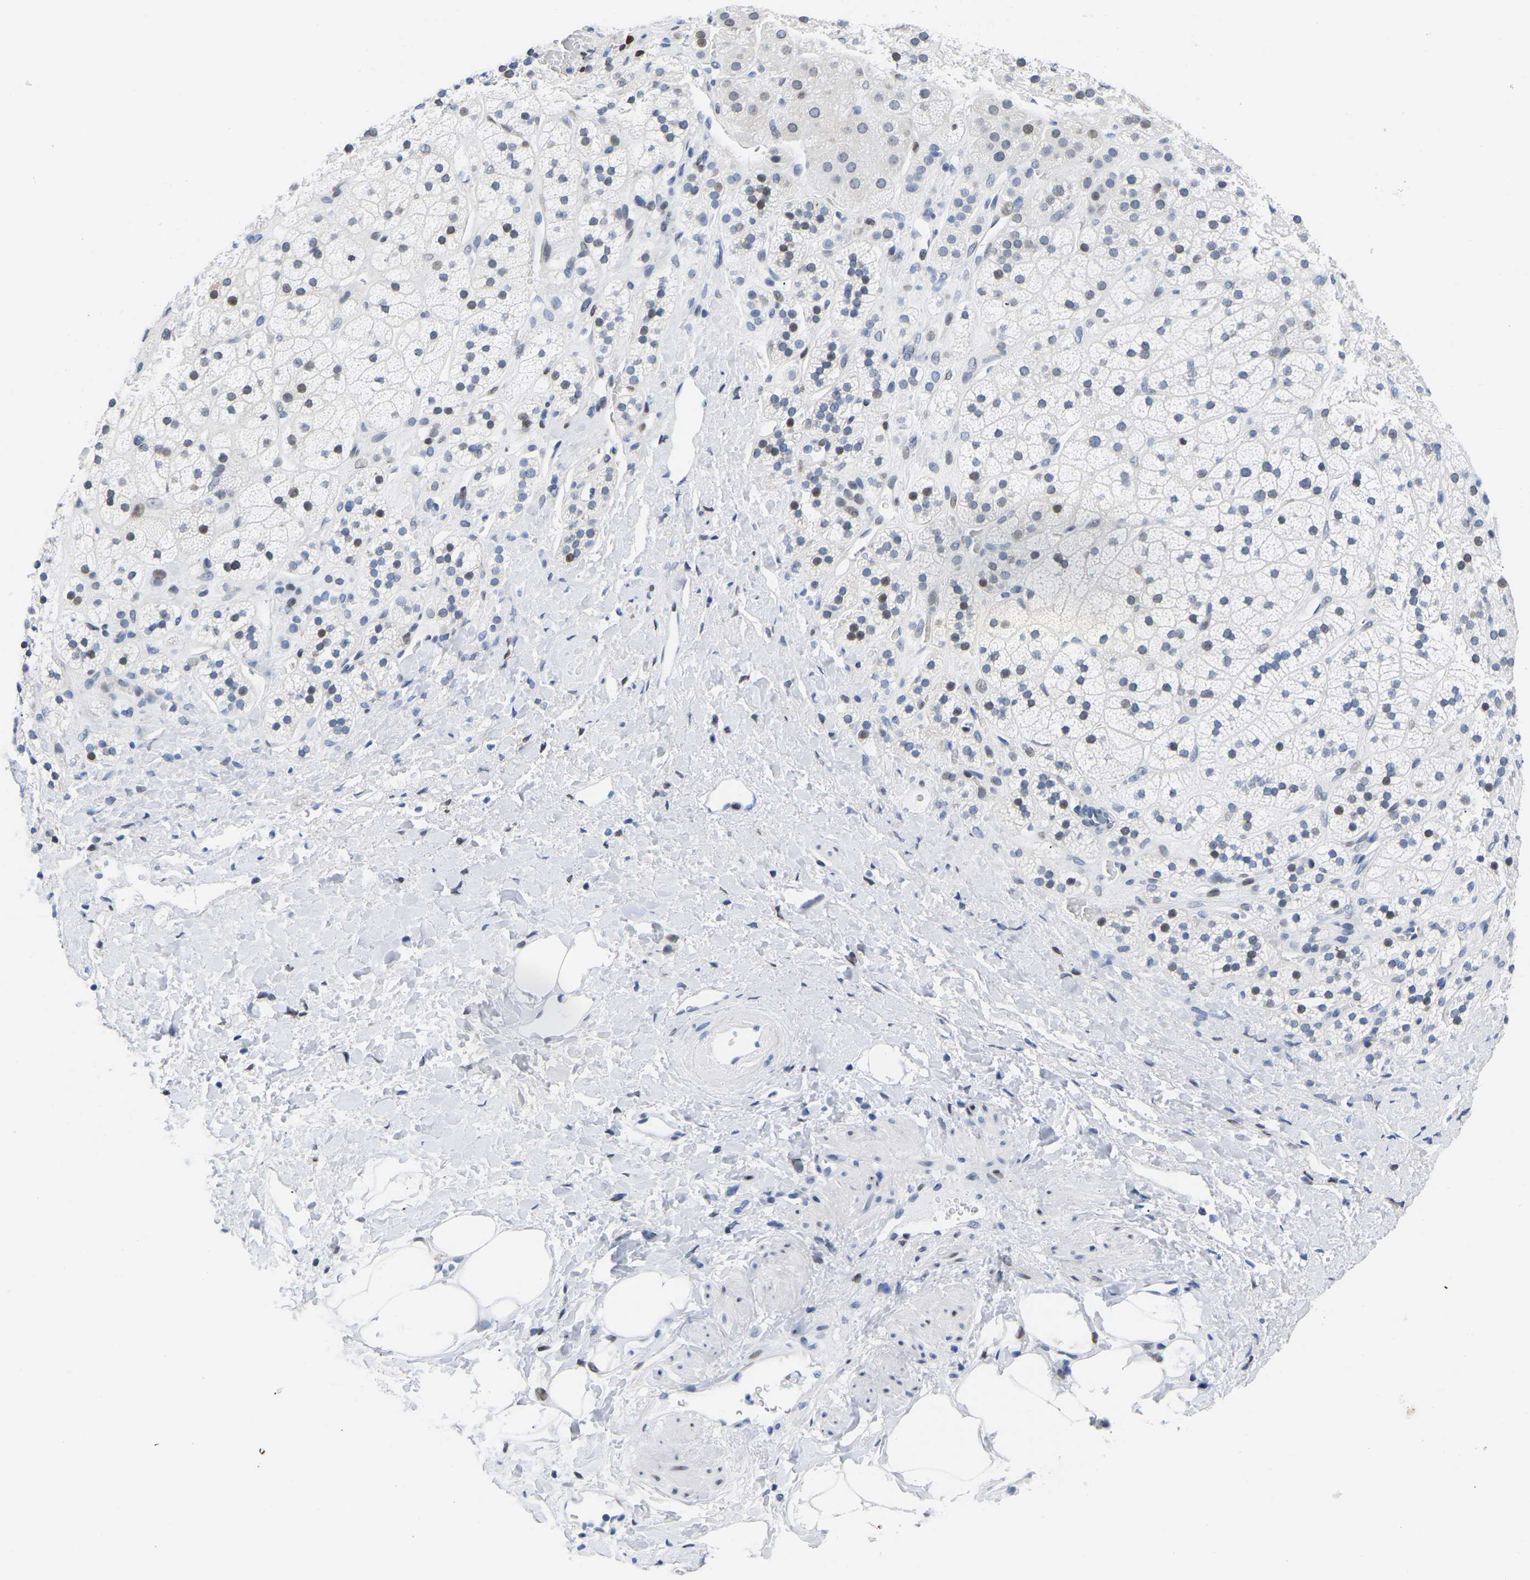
{"staining": {"intensity": "weak", "quantity": "<25%", "location": "nuclear"}, "tissue": "adrenal gland", "cell_type": "Glandular cells", "image_type": "normal", "snomed": [{"axis": "morphology", "description": "Normal tissue, NOS"}, {"axis": "topography", "description": "Adrenal gland"}], "caption": "Immunohistochemical staining of normal human adrenal gland shows no significant staining in glandular cells.", "gene": "UPK3A", "patient": {"sex": "male", "age": 56}}